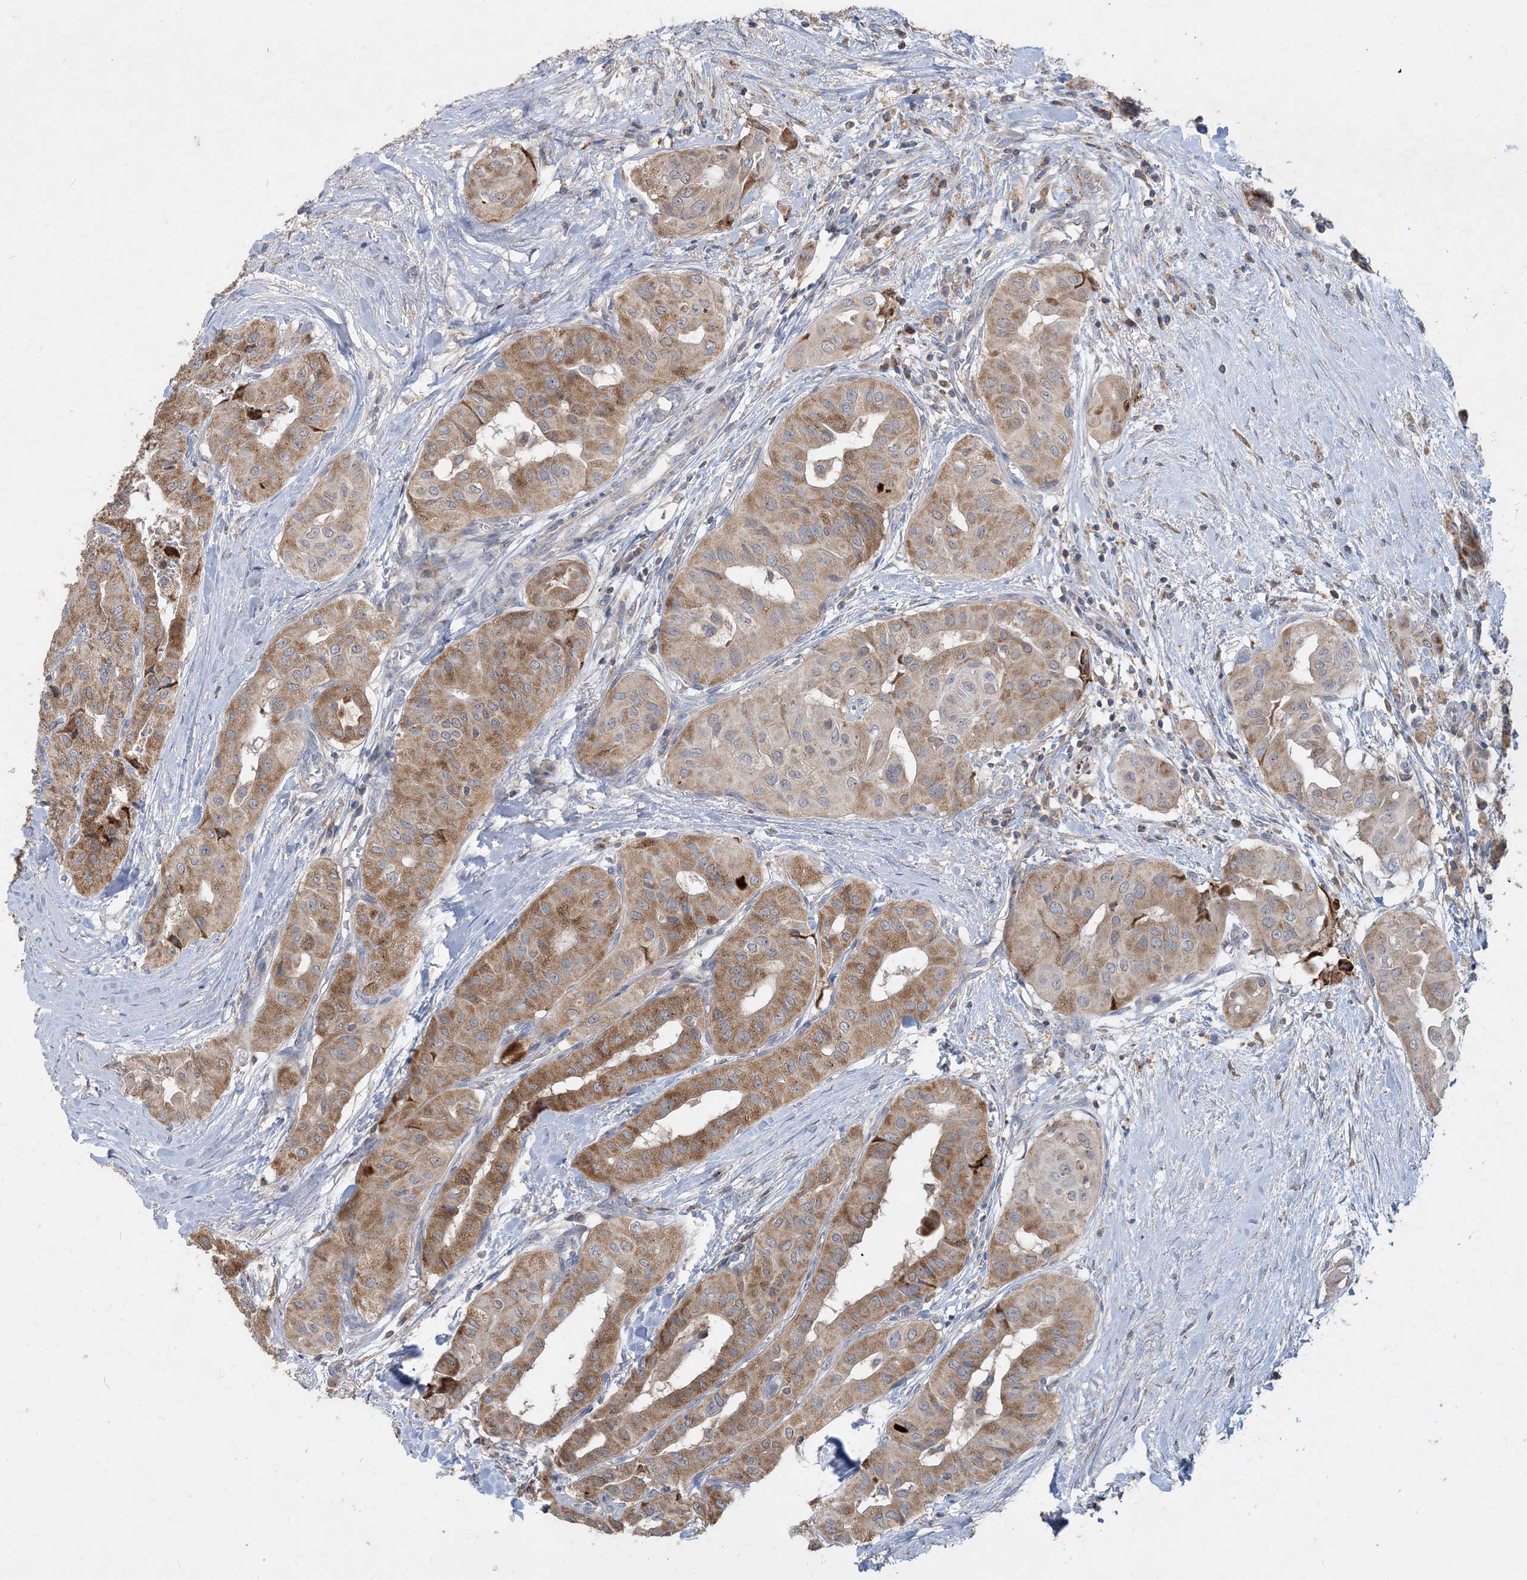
{"staining": {"intensity": "moderate", "quantity": ">75%", "location": "cytoplasmic/membranous"}, "tissue": "thyroid cancer", "cell_type": "Tumor cells", "image_type": "cancer", "snomed": [{"axis": "morphology", "description": "Papillary adenocarcinoma, NOS"}, {"axis": "topography", "description": "Thyroid gland"}], "caption": "Human thyroid cancer stained with a brown dye exhibits moderate cytoplasmic/membranous positive positivity in about >75% of tumor cells.", "gene": "ECHDC1", "patient": {"sex": "female", "age": 59}}